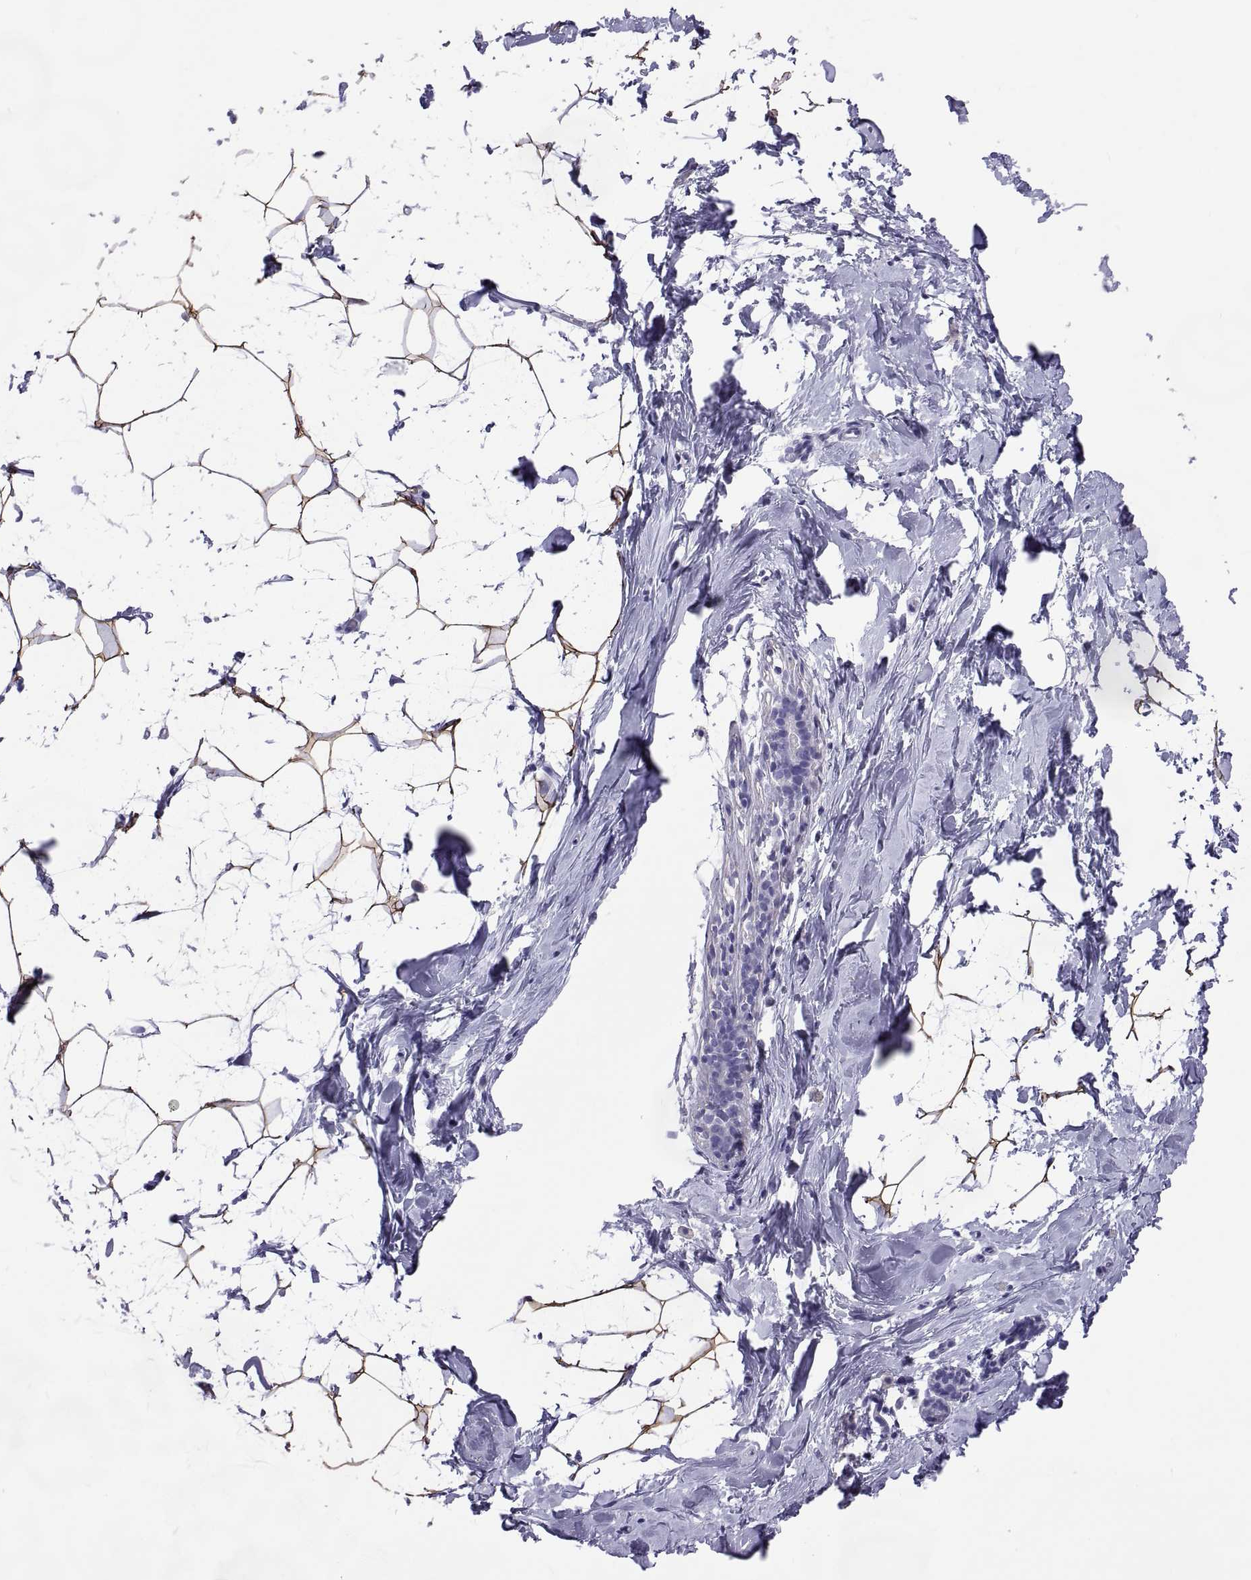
{"staining": {"intensity": "strong", "quantity": "25%-75%", "location": "cytoplasmic/membranous"}, "tissue": "breast", "cell_type": "Adipocytes", "image_type": "normal", "snomed": [{"axis": "morphology", "description": "Normal tissue, NOS"}, {"axis": "topography", "description": "Breast"}], "caption": "Approximately 25%-75% of adipocytes in unremarkable breast exhibit strong cytoplasmic/membranous protein staining as visualized by brown immunohistochemical staining.", "gene": "BSPH1", "patient": {"sex": "female", "age": 32}}